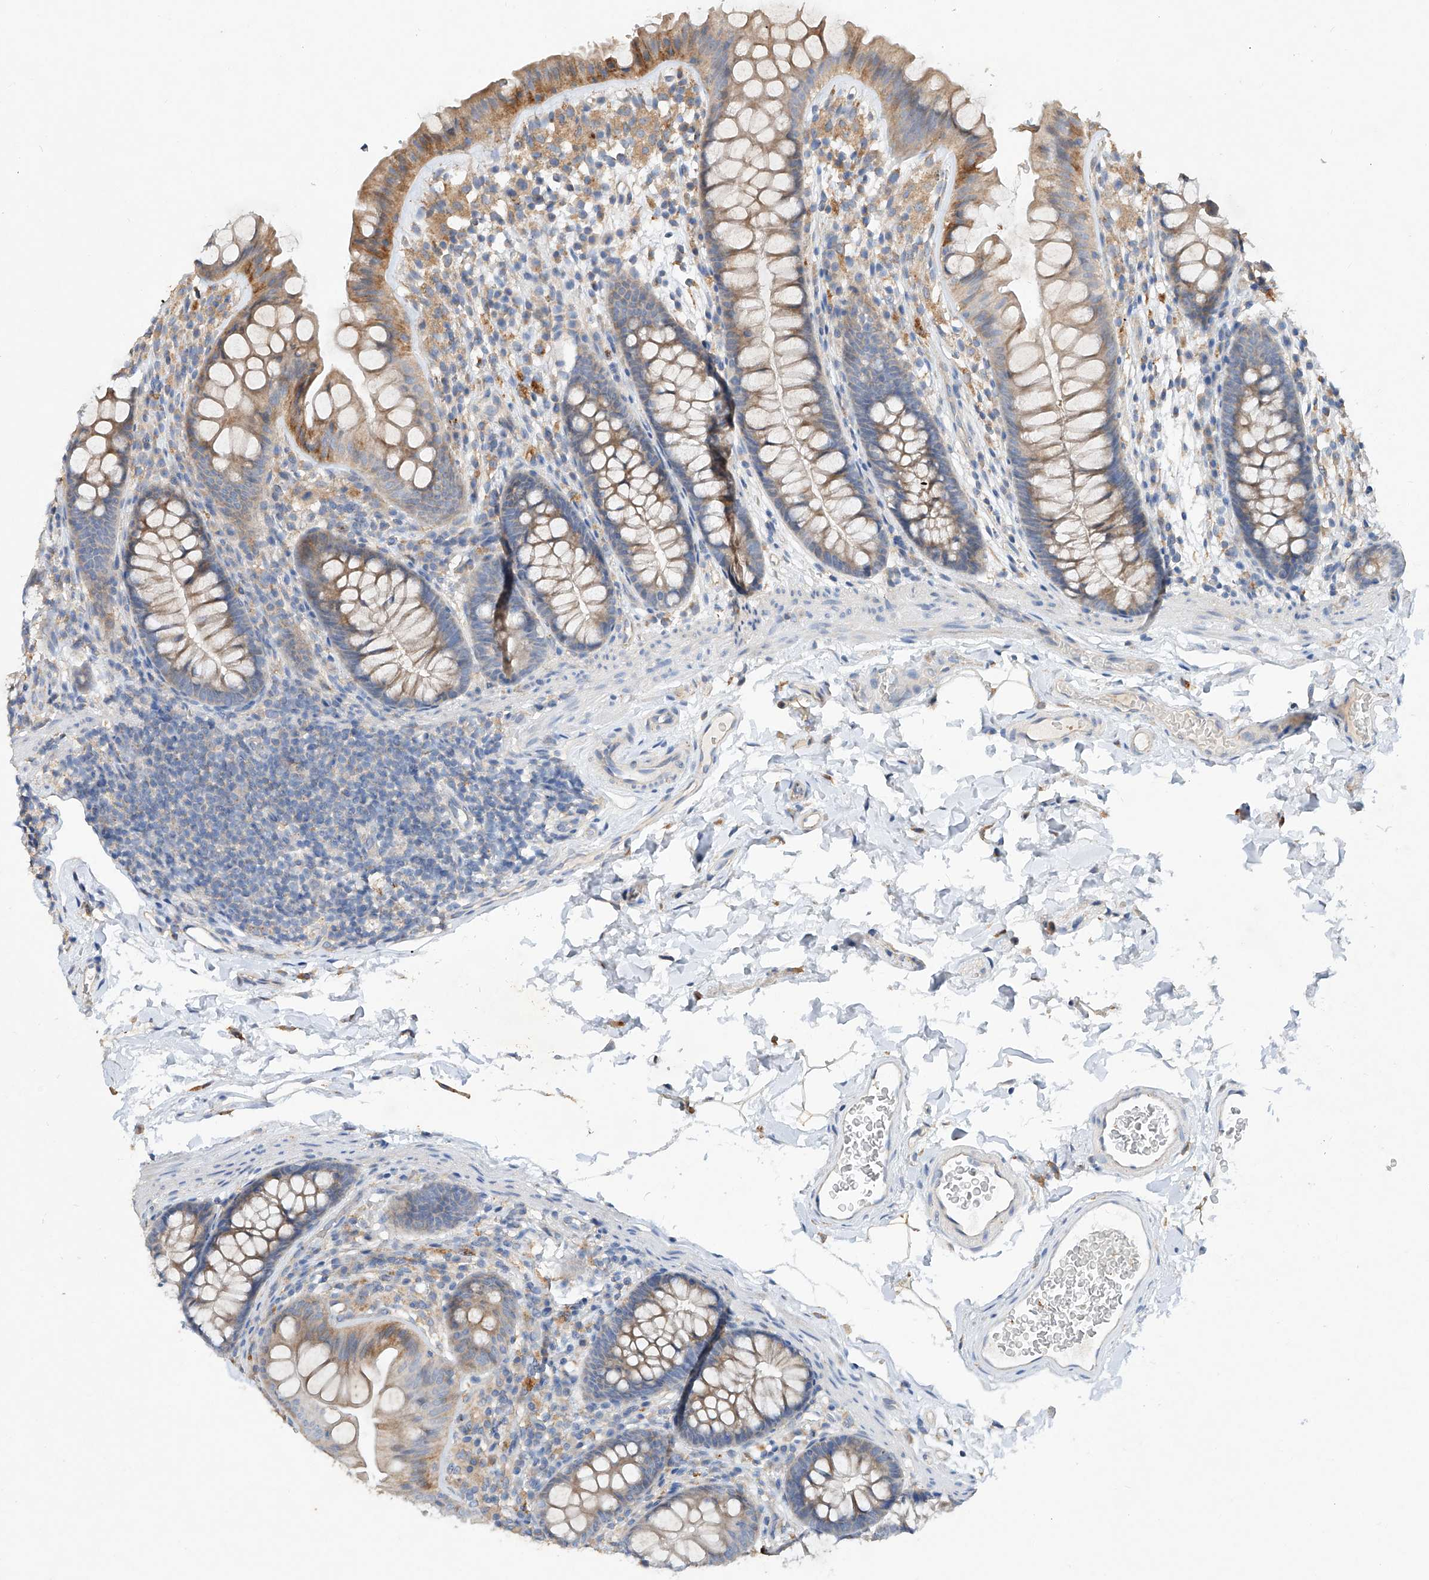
{"staining": {"intensity": "negative", "quantity": "none", "location": "none"}, "tissue": "colon", "cell_type": "Endothelial cells", "image_type": "normal", "snomed": [{"axis": "morphology", "description": "Normal tissue, NOS"}, {"axis": "topography", "description": "Colon"}], "caption": "Immunohistochemical staining of normal colon reveals no significant staining in endothelial cells.", "gene": "AMD1", "patient": {"sex": "female", "age": 62}}